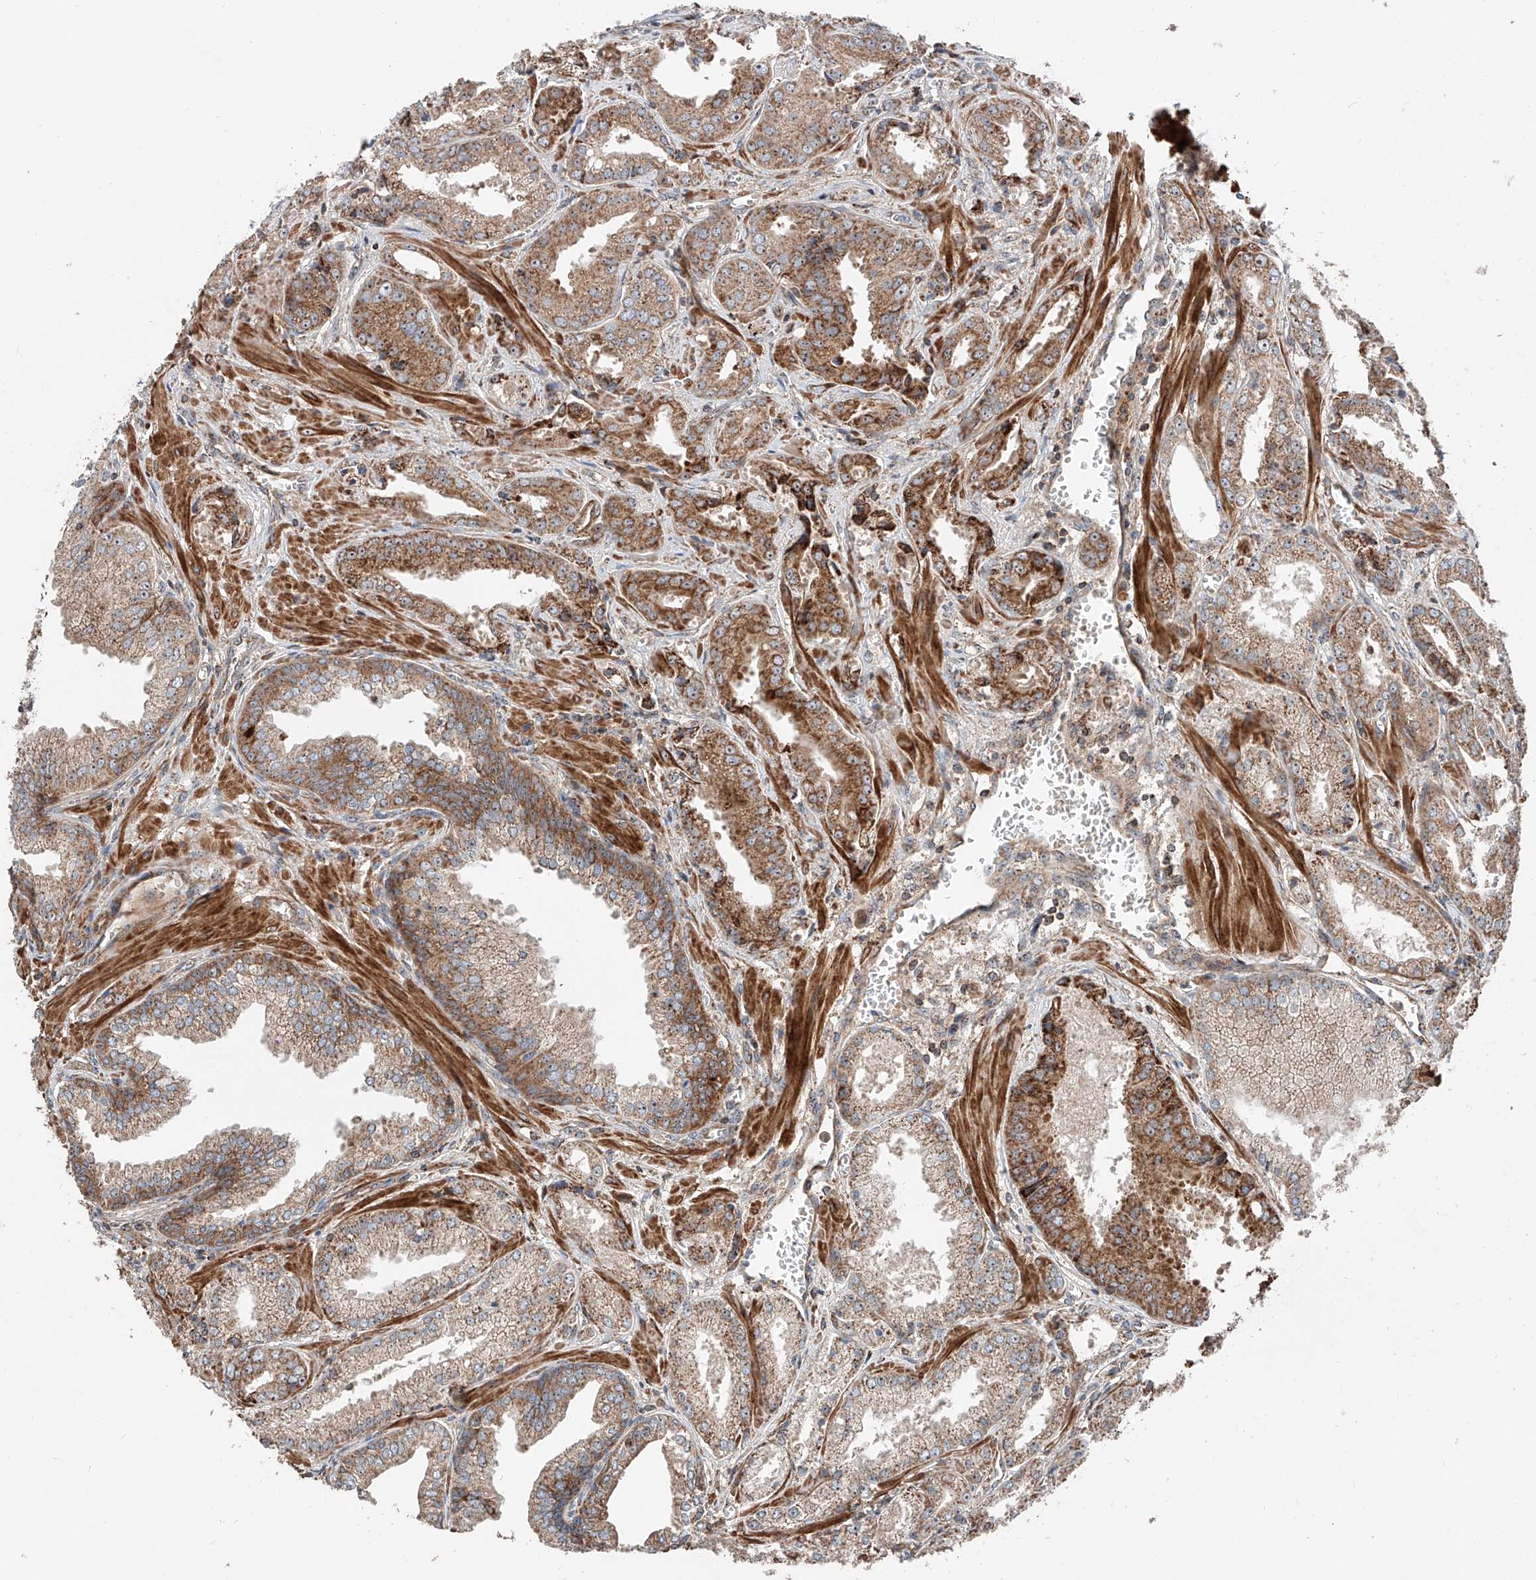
{"staining": {"intensity": "moderate", "quantity": "25%-75%", "location": "cytoplasmic/membranous"}, "tissue": "prostate cancer", "cell_type": "Tumor cells", "image_type": "cancer", "snomed": [{"axis": "morphology", "description": "Adenocarcinoma, Low grade"}, {"axis": "topography", "description": "Prostate"}], "caption": "Human prostate adenocarcinoma (low-grade) stained with a protein marker demonstrates moderate staining in tumor cells.", "gene": "PISD", "patient": {"sex": "male", "age": 67}}